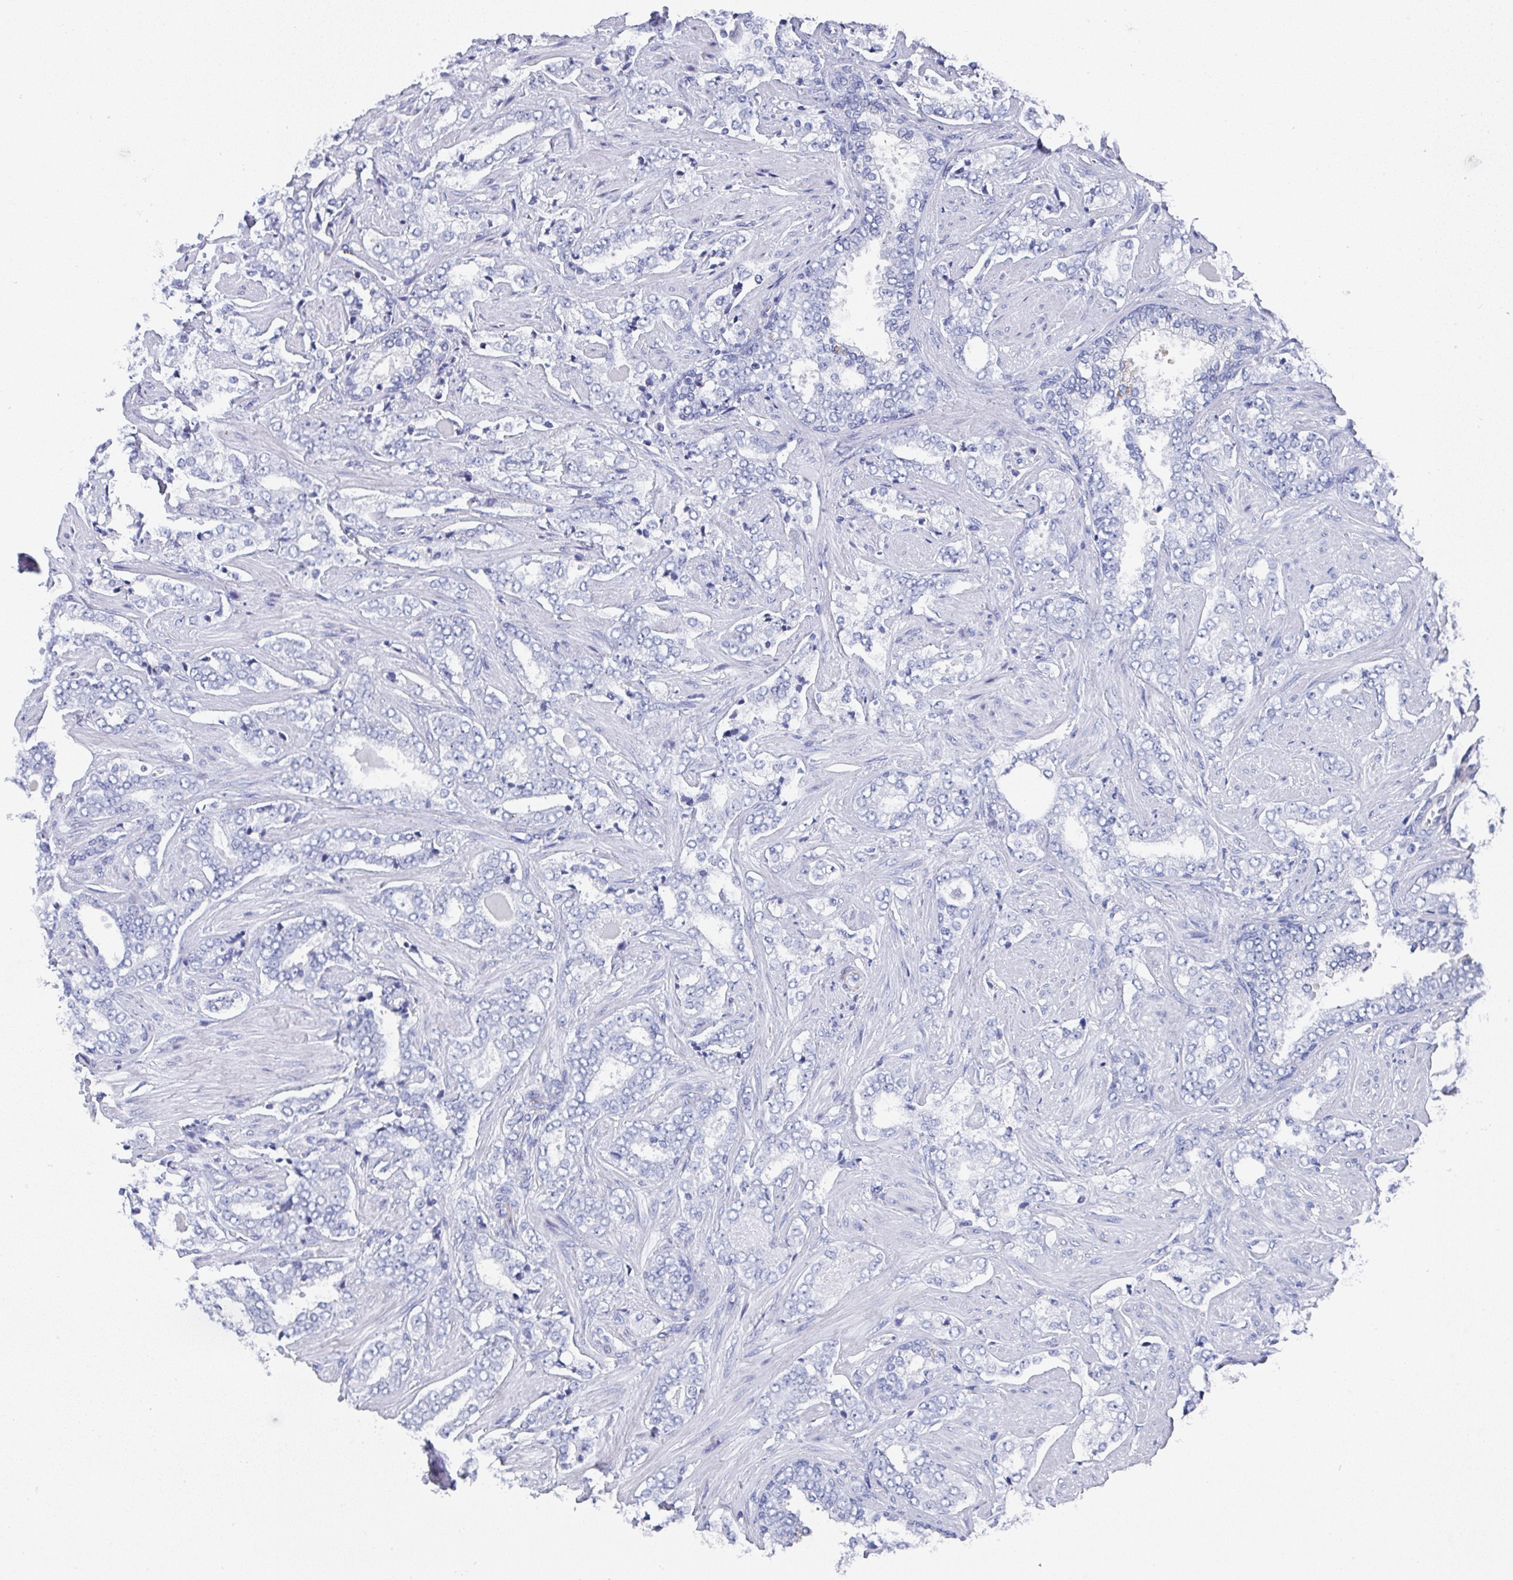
{"staining": {"intensity": "negative", "quantity": "none", "location": "none"}, "tissue": "prostate cancer", "cell_type": "Tumor cells", "image_type": "cancer", "snomed": [{"axis": "morphology", "description": "Adenocarcinoma, High grade"}, {"axis": "topography", "description": "Prostate"}], "caption": "The photomicrograph reveals no significant expression in tumor cells of high-grade adenocarcinoma (prostate).", "gene": "TNFRSF8", "patient": {"sex": "male", "age": 60}}